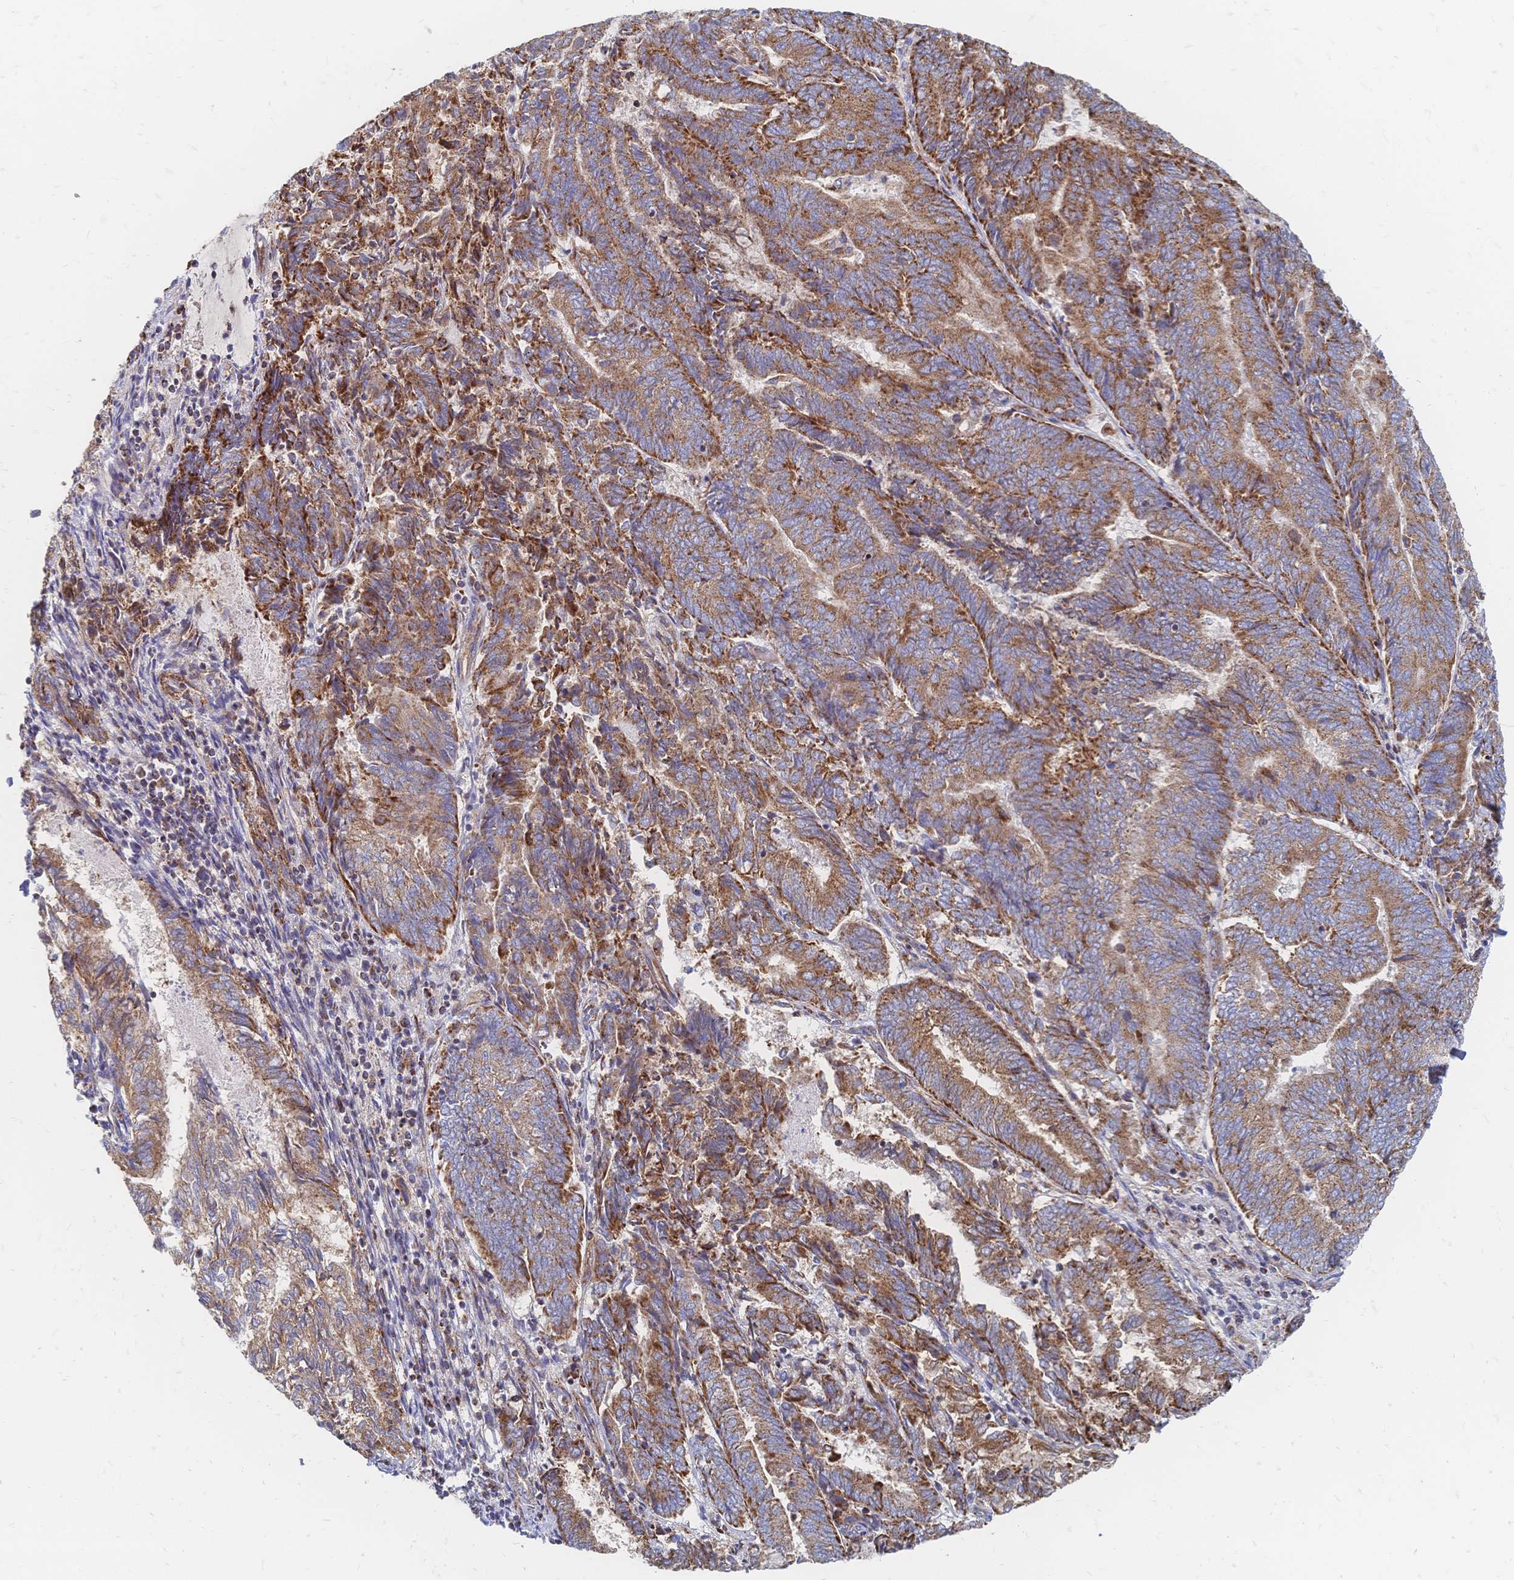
{"staining": {"intensity": "strong", "quantity": ">75%", "location": "cytoplasmic/membranous"}, "tissue": "endometrial cancer", "cell_type": "Tumor cells", "image_type": "cancer", "snomed": [{"axis": "morphology", "description": "Adenocarcinoma, NOS"}, {"axis": "topography", "description": "Endometrium"}], "caption": "Tumor cells display strong cytoplasmic/membranous staining in about >75% of cells in adenocarcinoma (endometrial). The protein of interest is stained brown, and the nuclei are stained in blue (DAB (3,3'-diaminobenzidine) IHC with brightfield microscopy, high magnification).", "gene": "SORBS1", "patient": {"sex": "female", "age": 80}}